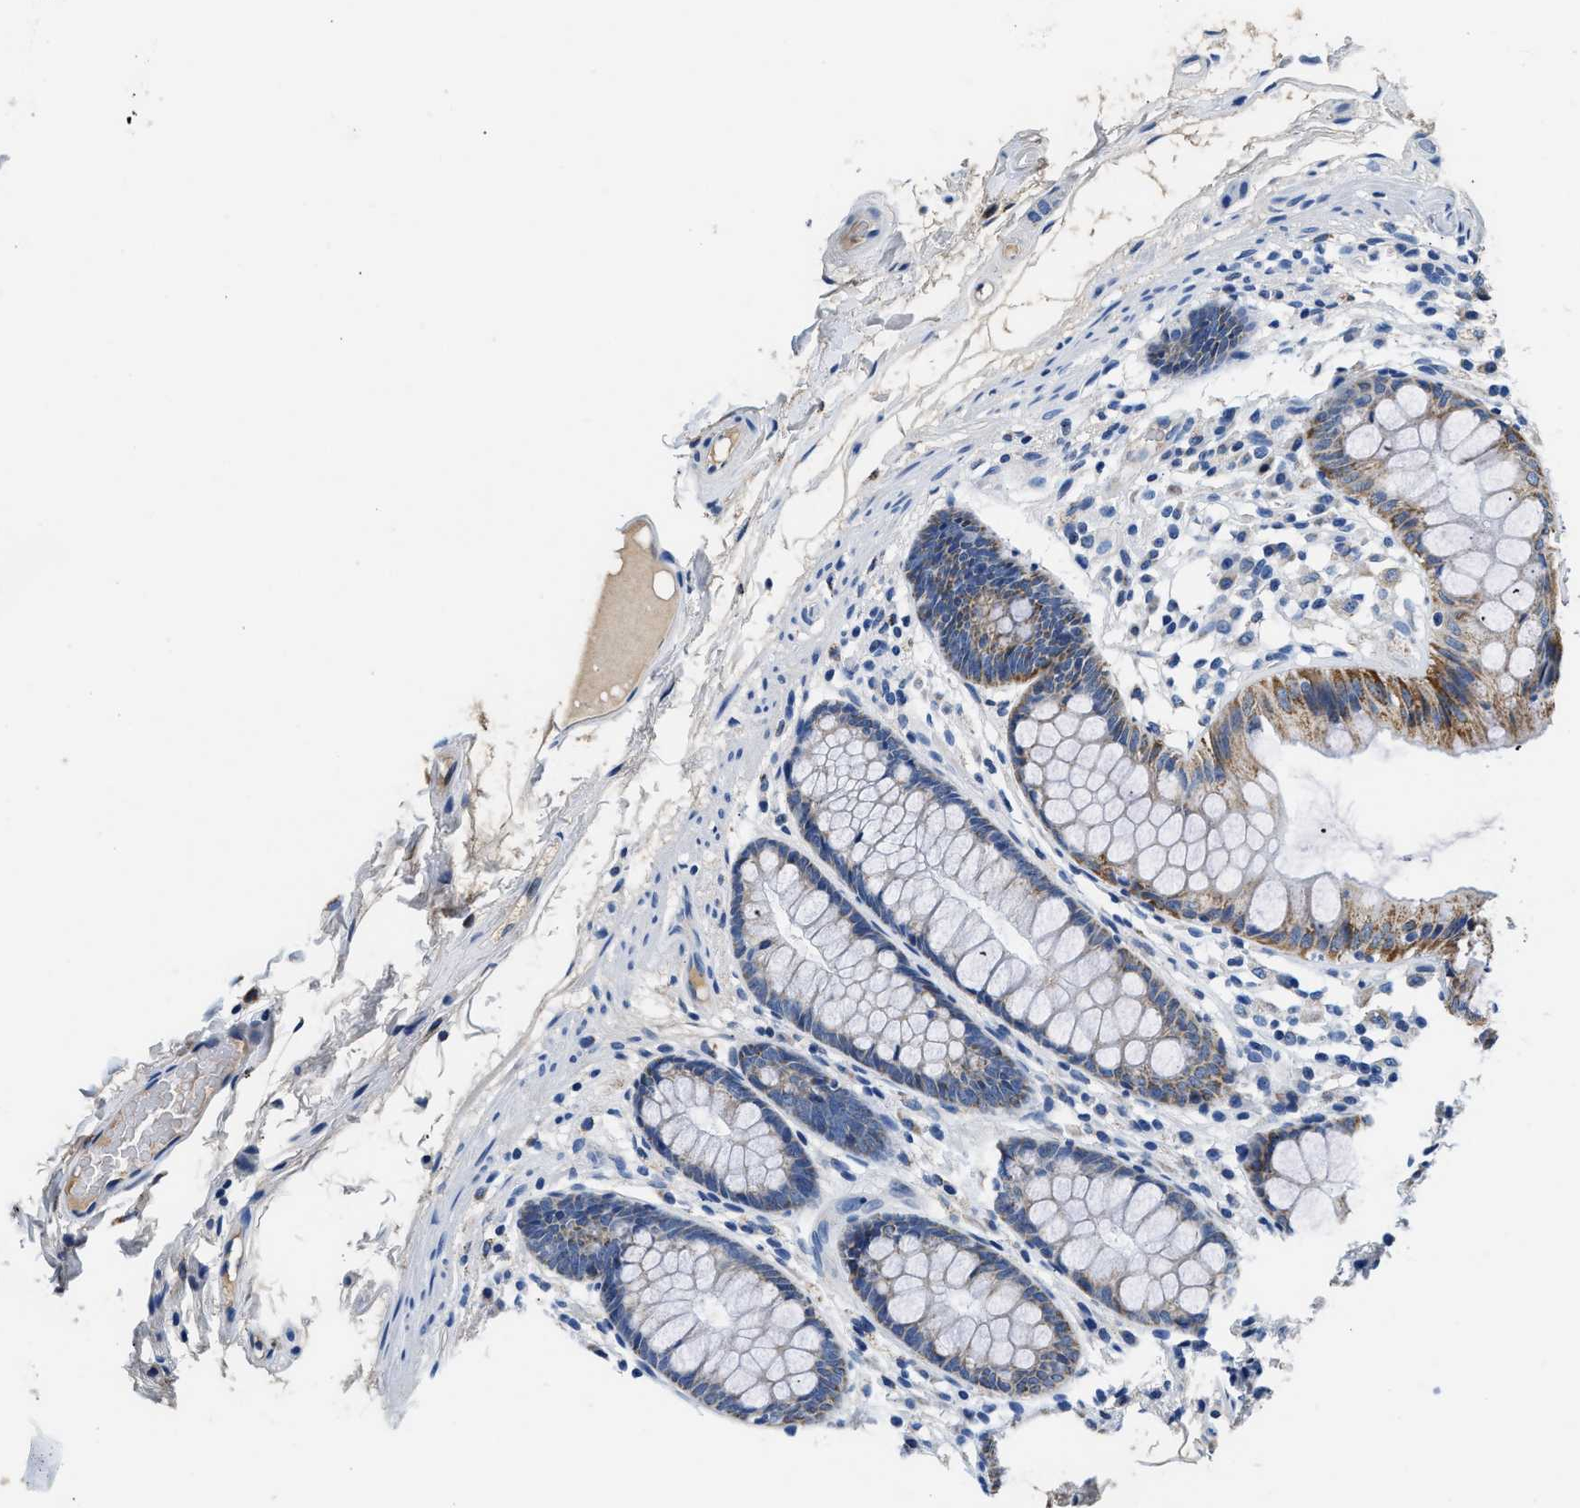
{"staining": {"intensity": "negative", "quantity": "none", "location": "none"}, "tissue": "colon", "cell_type": "Endothelial cells", "image_type": "normal", "snomed": [{"axis": "morphology", "description": "Normal tissue, NOS"}, {"axis": "topography", "description": "Colon"}], "caption": "A high-resolution micrograph shows immunohistochemistry staining of unremarkable colon, which displays no significant expression in endothelial cells. (Brightfield microscopy of DAB (3,3'-diaminobenzidine) immunohistochemistry at high magnification).", "gene": "PCK2", "patient": {"sex": "female", "age": 56}}